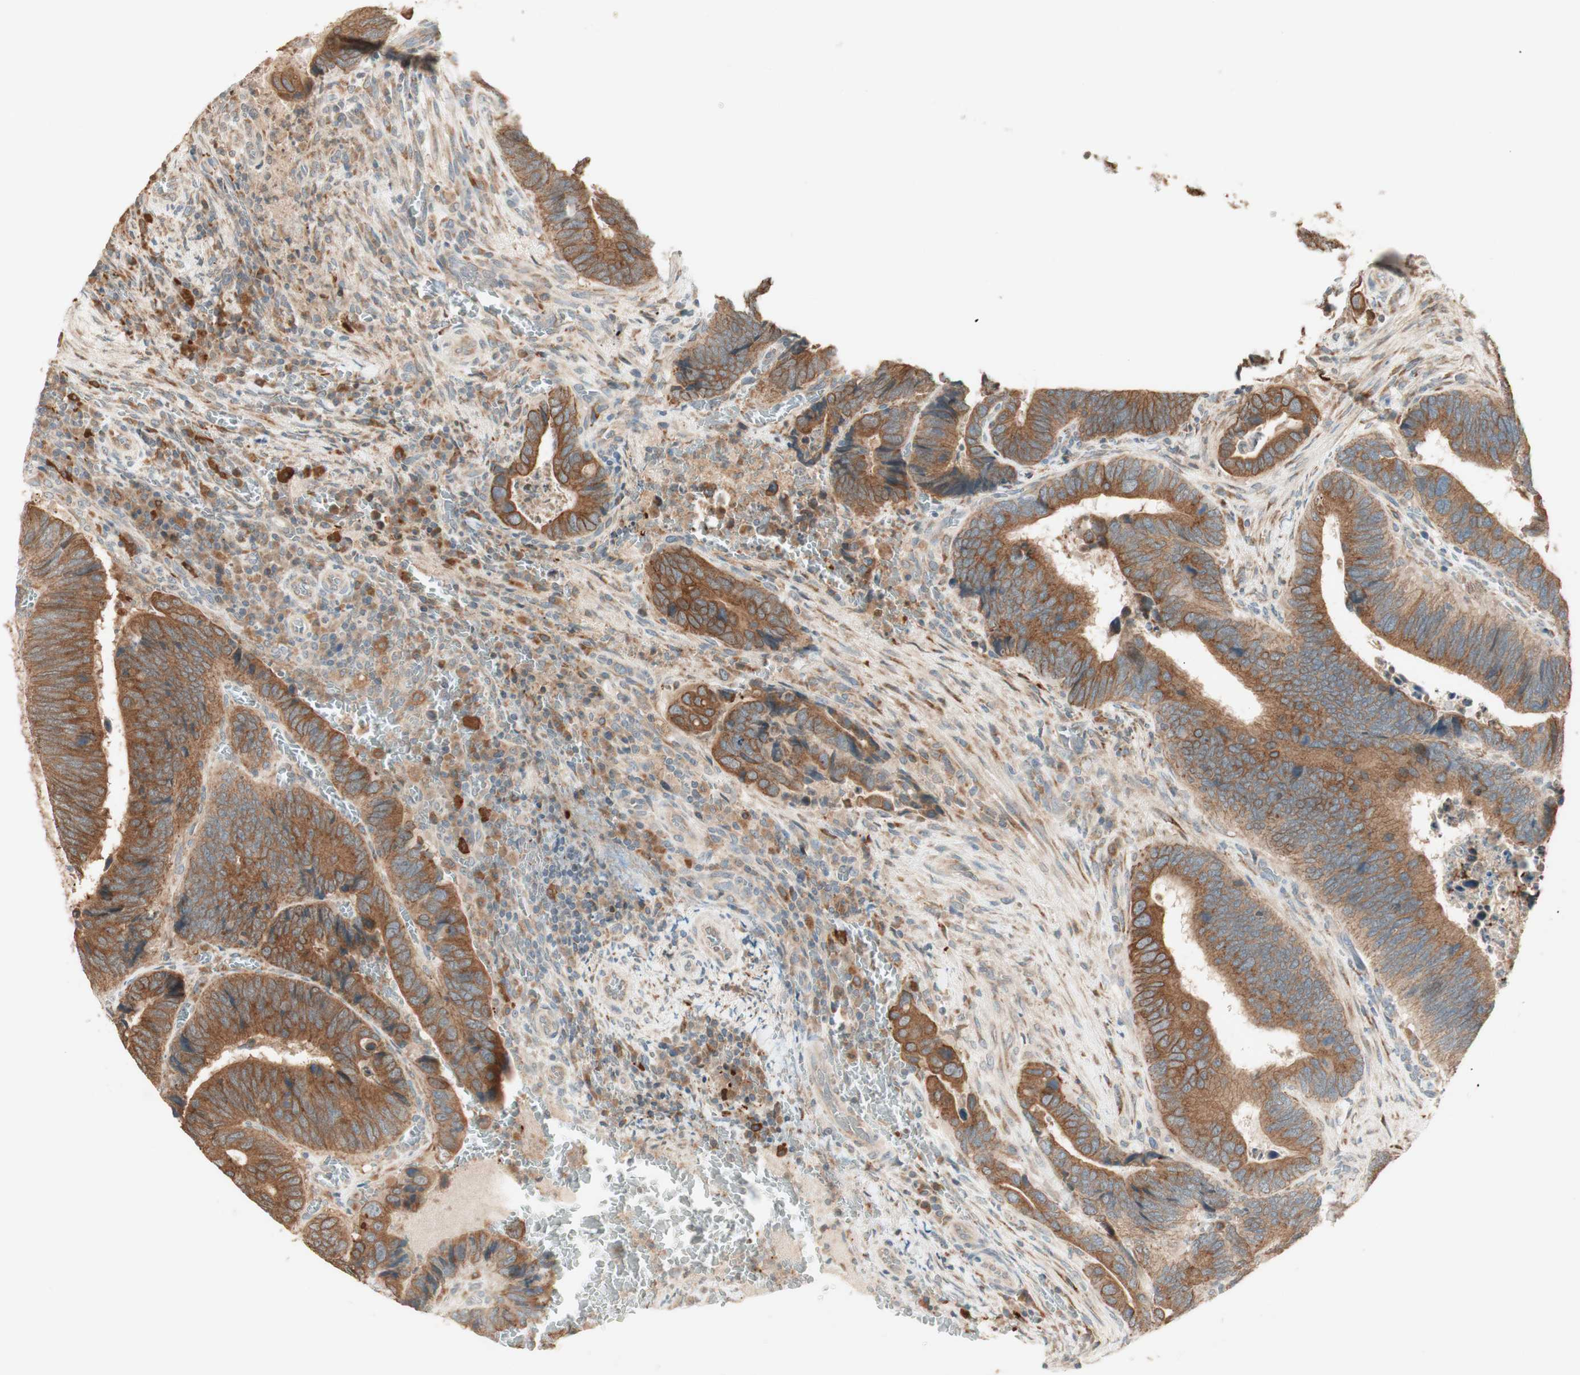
{"staining": {"intensity": "moderate", "quantity": ">75%", "location": "cytoplasmic/membranous"}, "tissue": "colorectal cancer", "cell_type": "Tumor cells", "image_type": "cancer", "snomed": [{"axis": "morphology", "description": "Adenocarcinoma, NOS"}, {"axis": "topography", "description": "Colon"}], "caption": "Colorectal cancer stained for a protein (brown) exhibits moderate cytoplasmic/membranous positive staining in approximately >75% of tumor cells.", "gene": "CLCN2", "patient": {"sex": "male", "age": 72}}